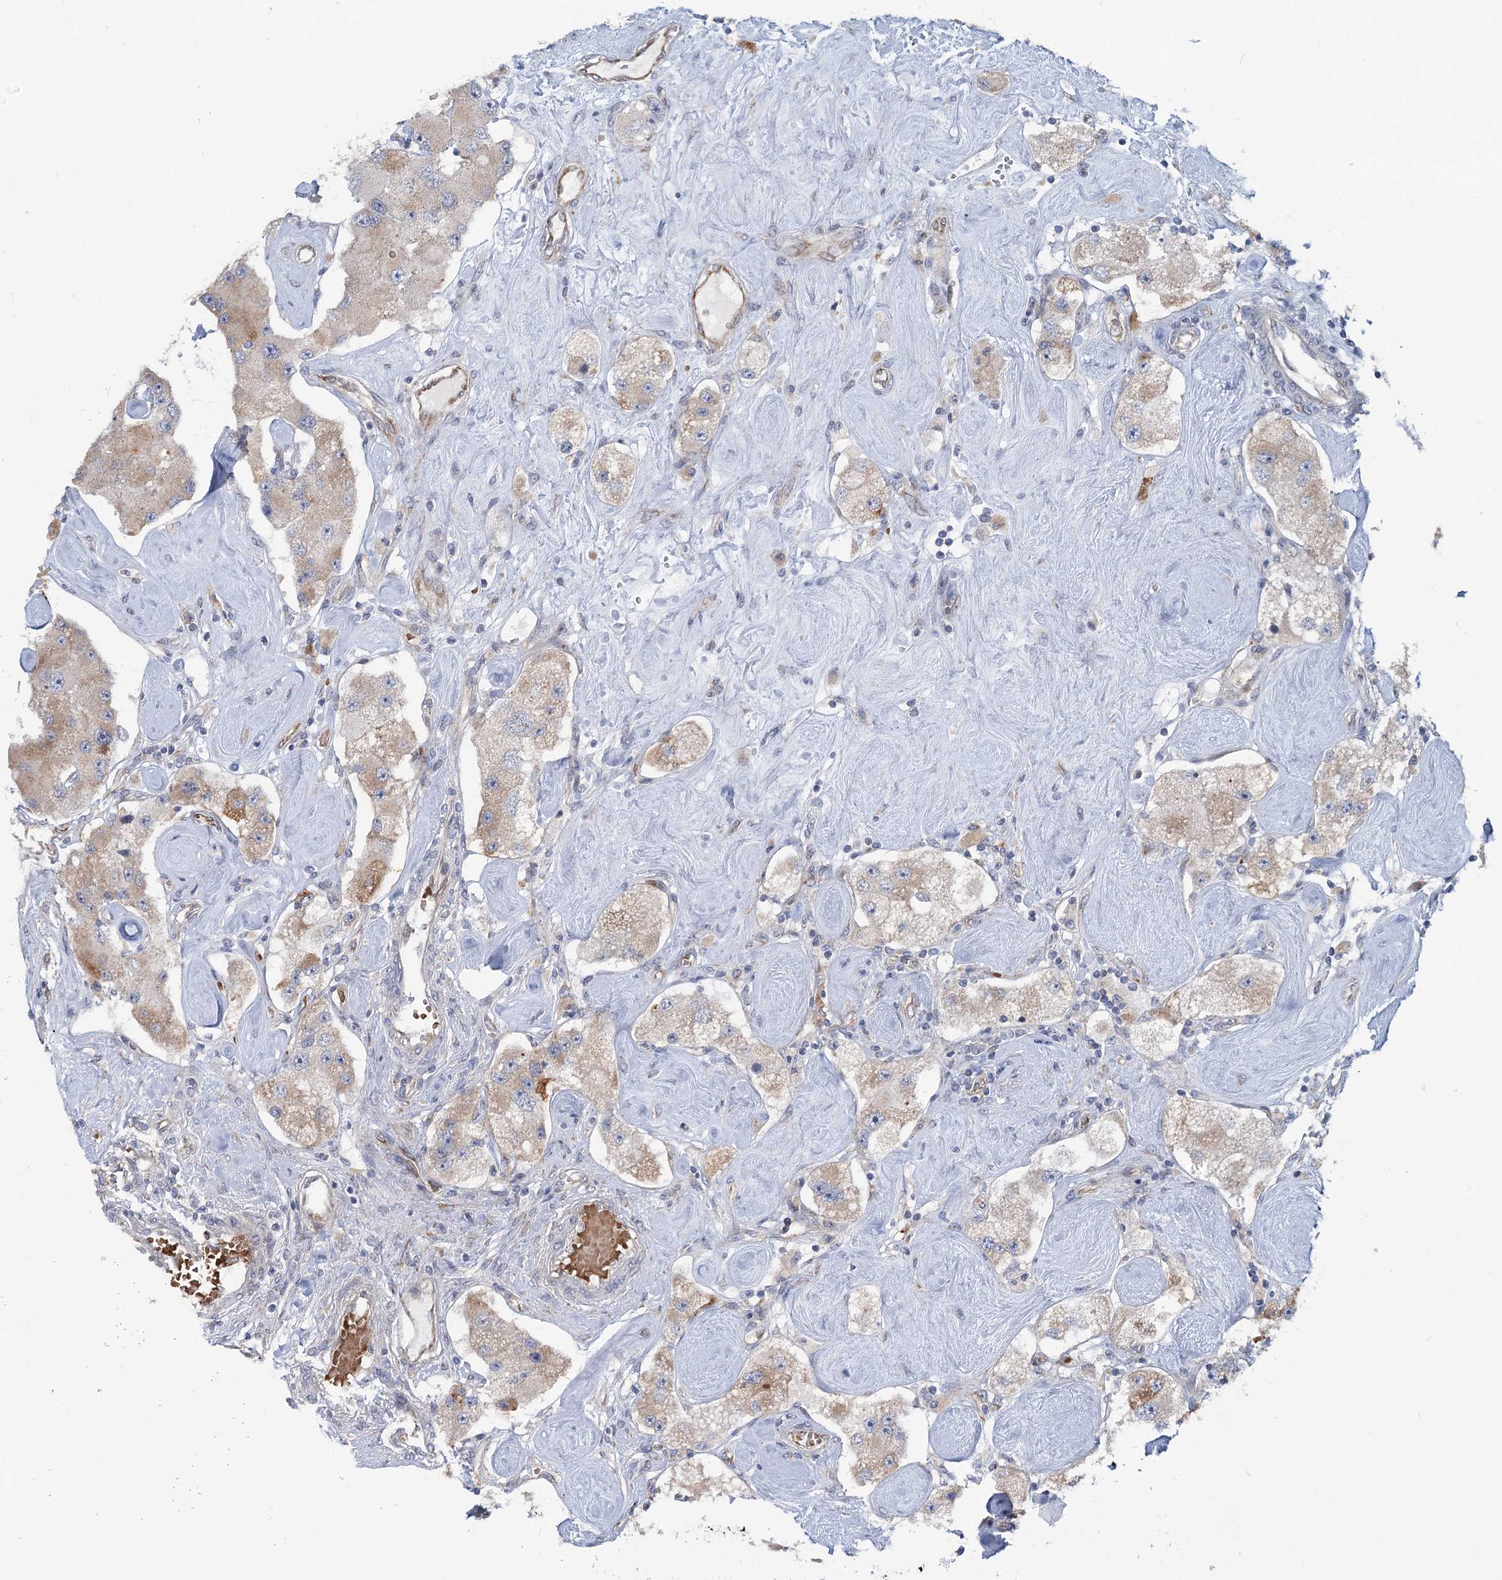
{"staining": {"intensity": "weak", "quantity": "25%-75%", "location": "cytoplasmic/membranous"}, "tissue": "carcinoid", "cell_type": "Tumor cells", "image_type": "cancer", "snomed": [{"axis": "morphology", "description": "Carcinoid, malignant, NOS"}, {"axis": "topography", "description": "Pancreas"}], "caption": "Immunohistochemistry (IHC) of carcinoid (malignant) exhibits low levels of weak cytoplasmic/membranous positivity in about 25%-75% of tumor cells.", "gene": "CIB4", "patient": {"sex": "male", "age": 41}}